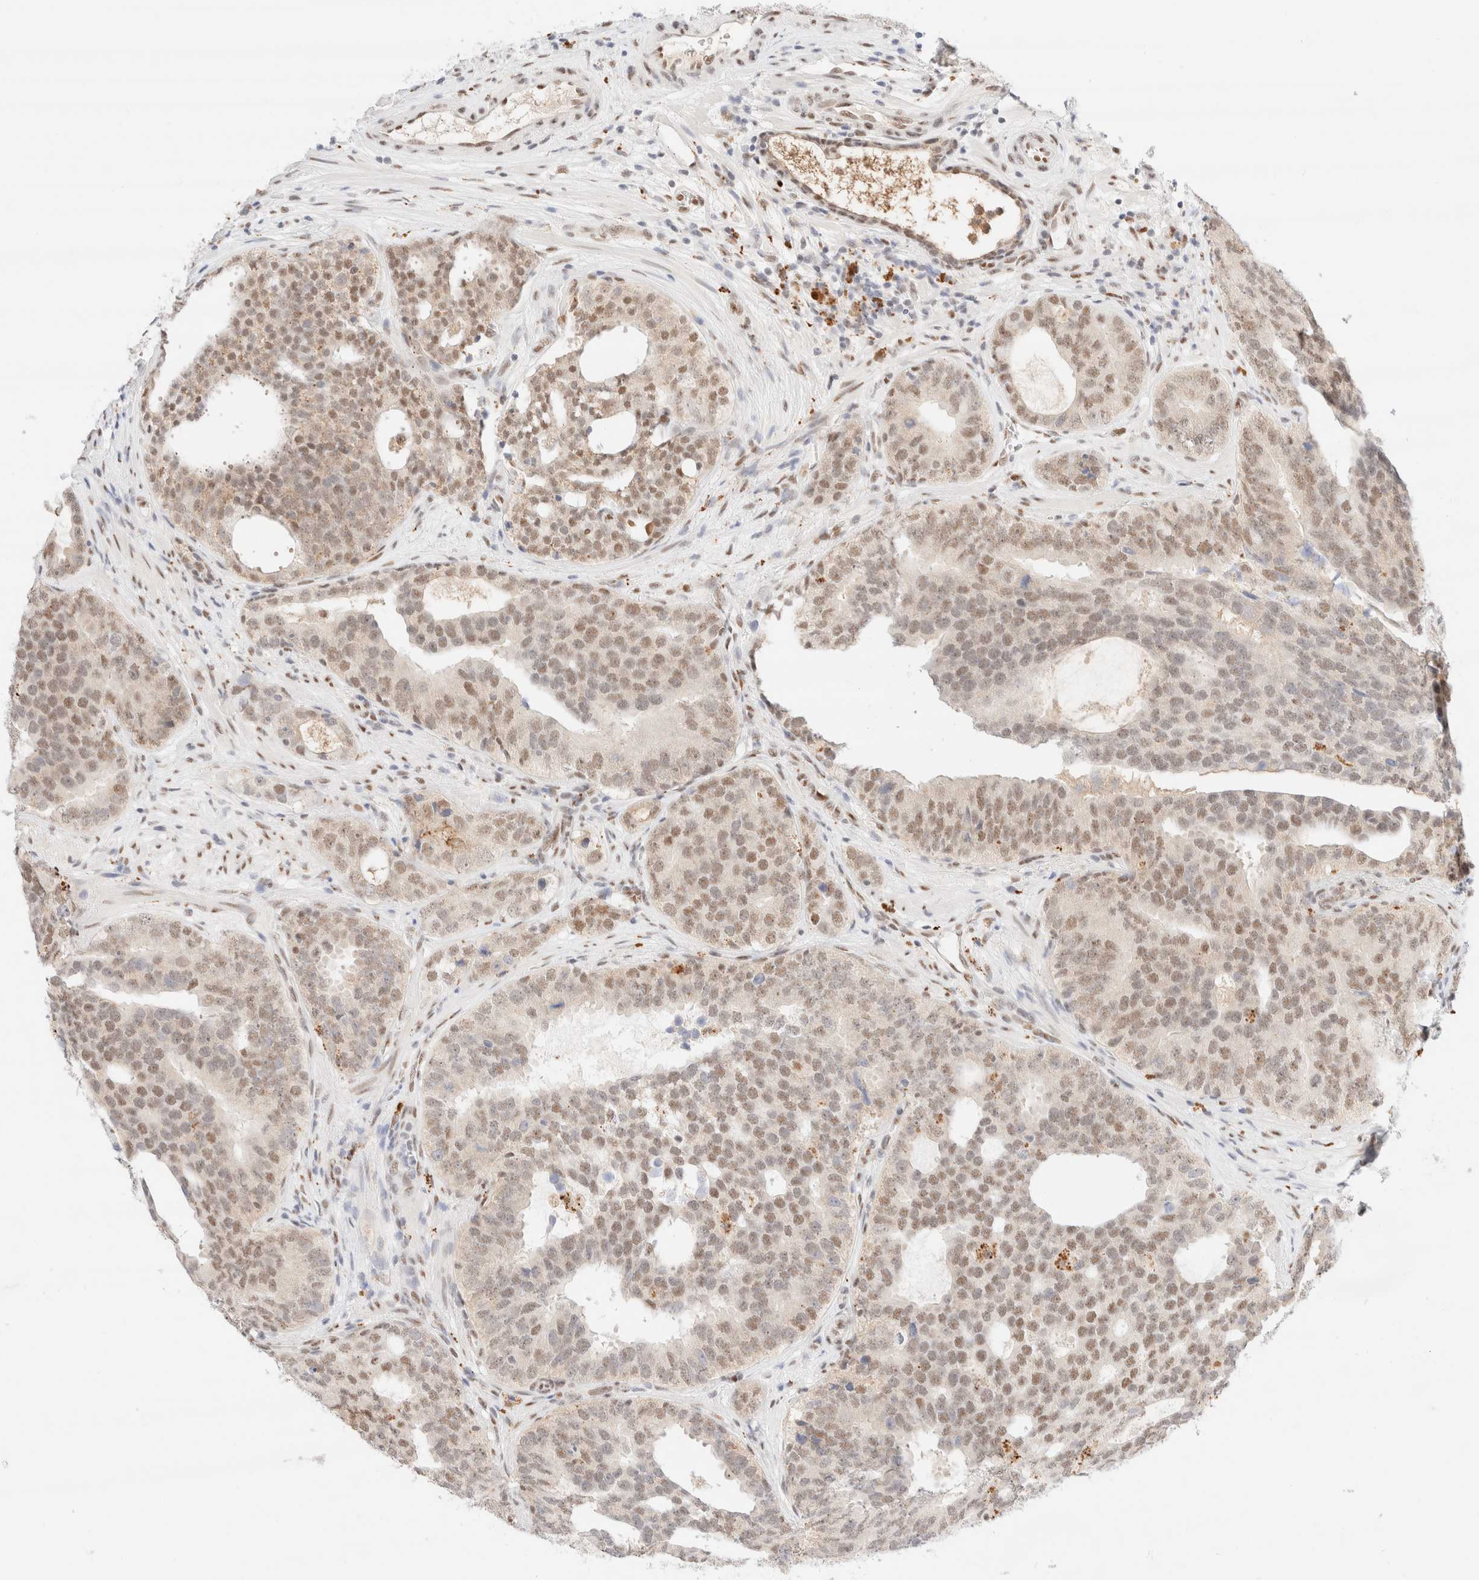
{"staining": {"intensity": "moderate", "quantity": ">75%", "location": "nuclear"}, "tissue": "prostate cancer", "cell_type": "Tumor cells", "image_type": "cancer", "snomed": [{"axis": "morphology", "description": "Adenocarcinoma, High grade"}, {"axis": "topography", "description": "Prostate"}], "caption": "Prostate cancer (adenocarcinoma (high-grade)) was stained to show a protein in brown. There is medium levels of moderate nuclear expression in about >75% of tumor cells.", "gene": "CIC", "patient": {"sex": "male", "age": 56}}